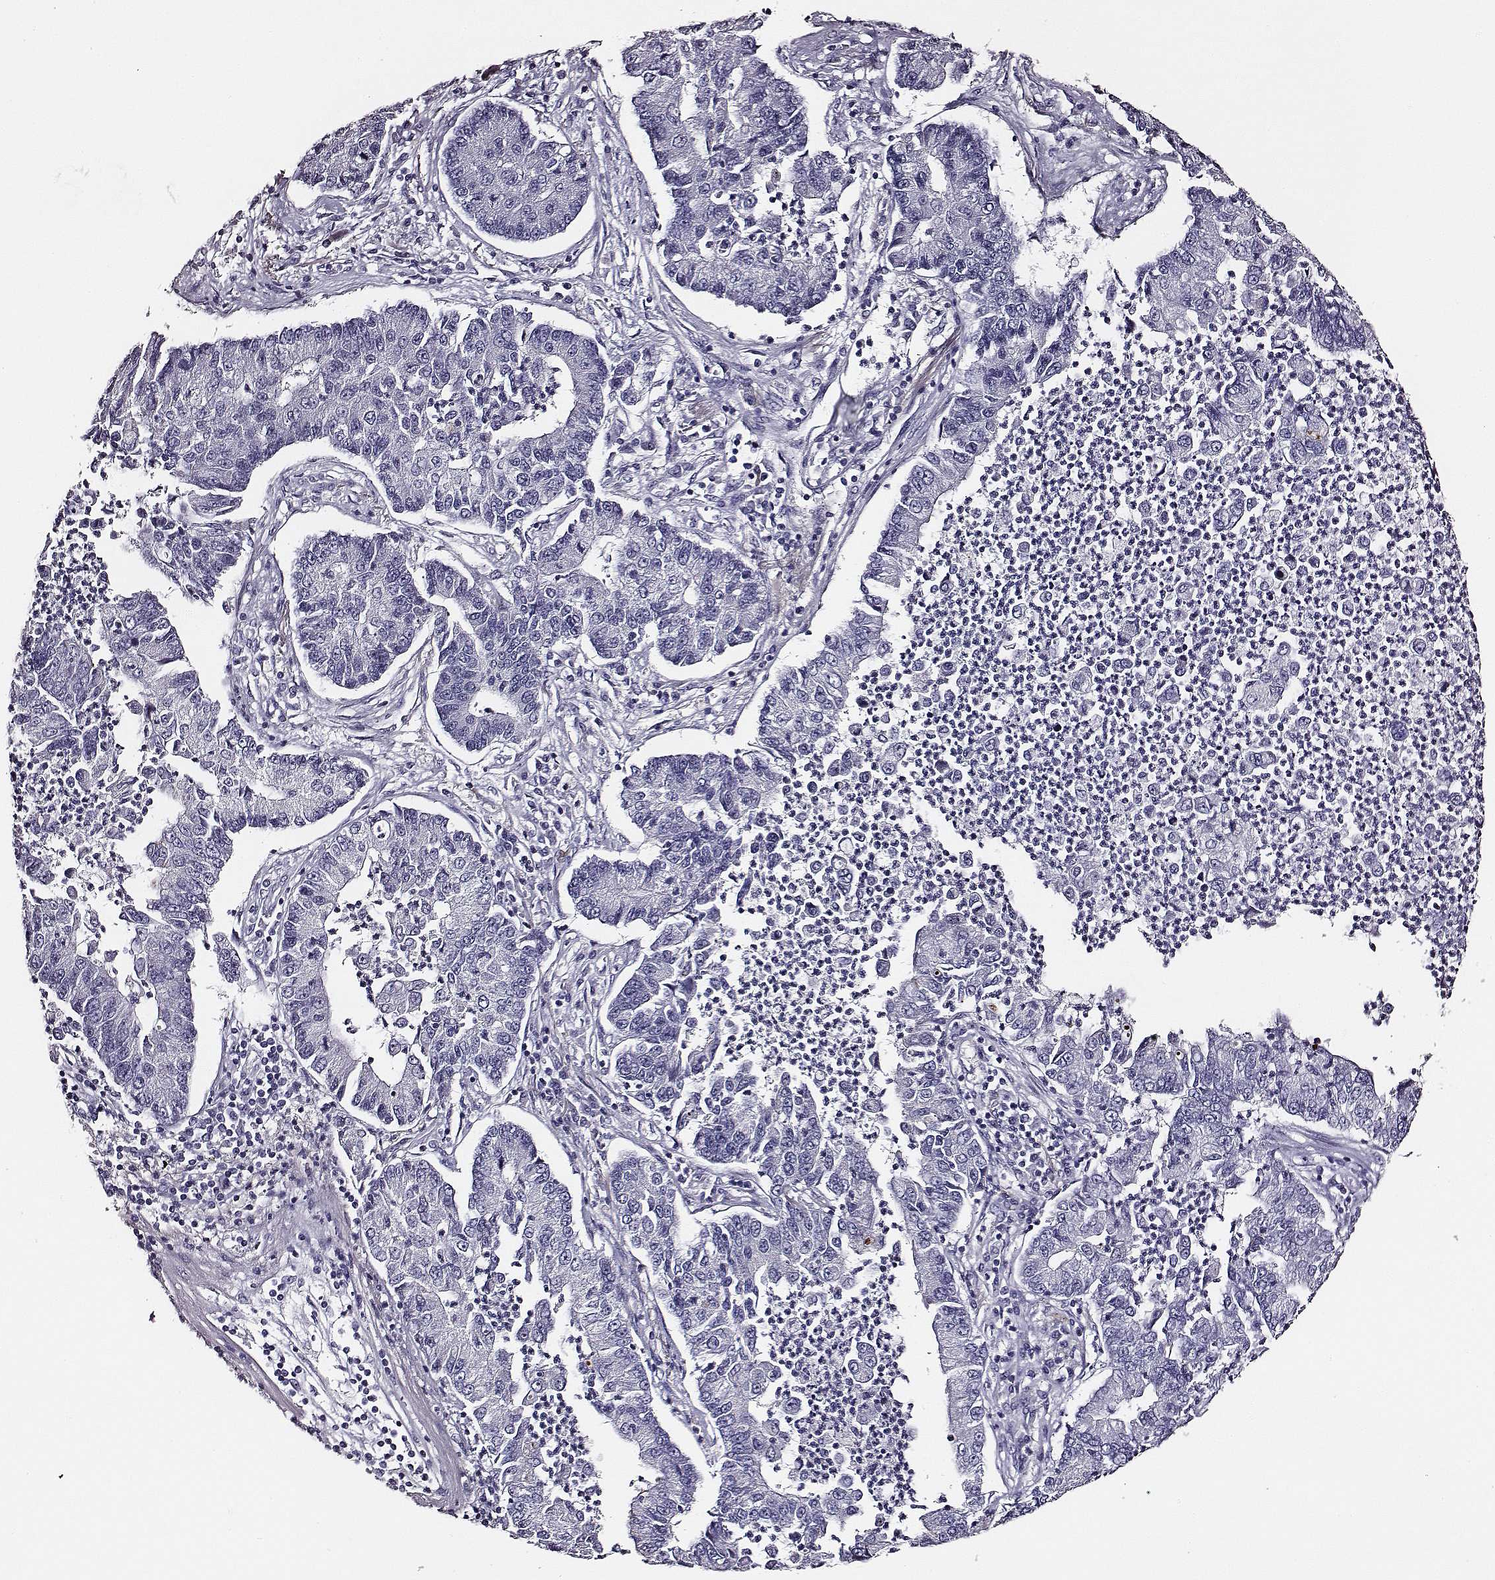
{"staining": {"intensity": "negative", "quantity": "none", "location": "none"}, "tissue": "lung cancer", "cell_type": "Tumor cells", "image_type": "cancer", "snomed": [{"axis": "morphology", "description": "Adenocarcinoma, NOS"}, {"axis": "topography", "description": "Lung"}], "caption": "Lung cancer was stained to show a protein in brown. There is no significant positivity in tumor cells.", "gene": "DPEP1", "patient": {"sex": "female", "age": 57}}